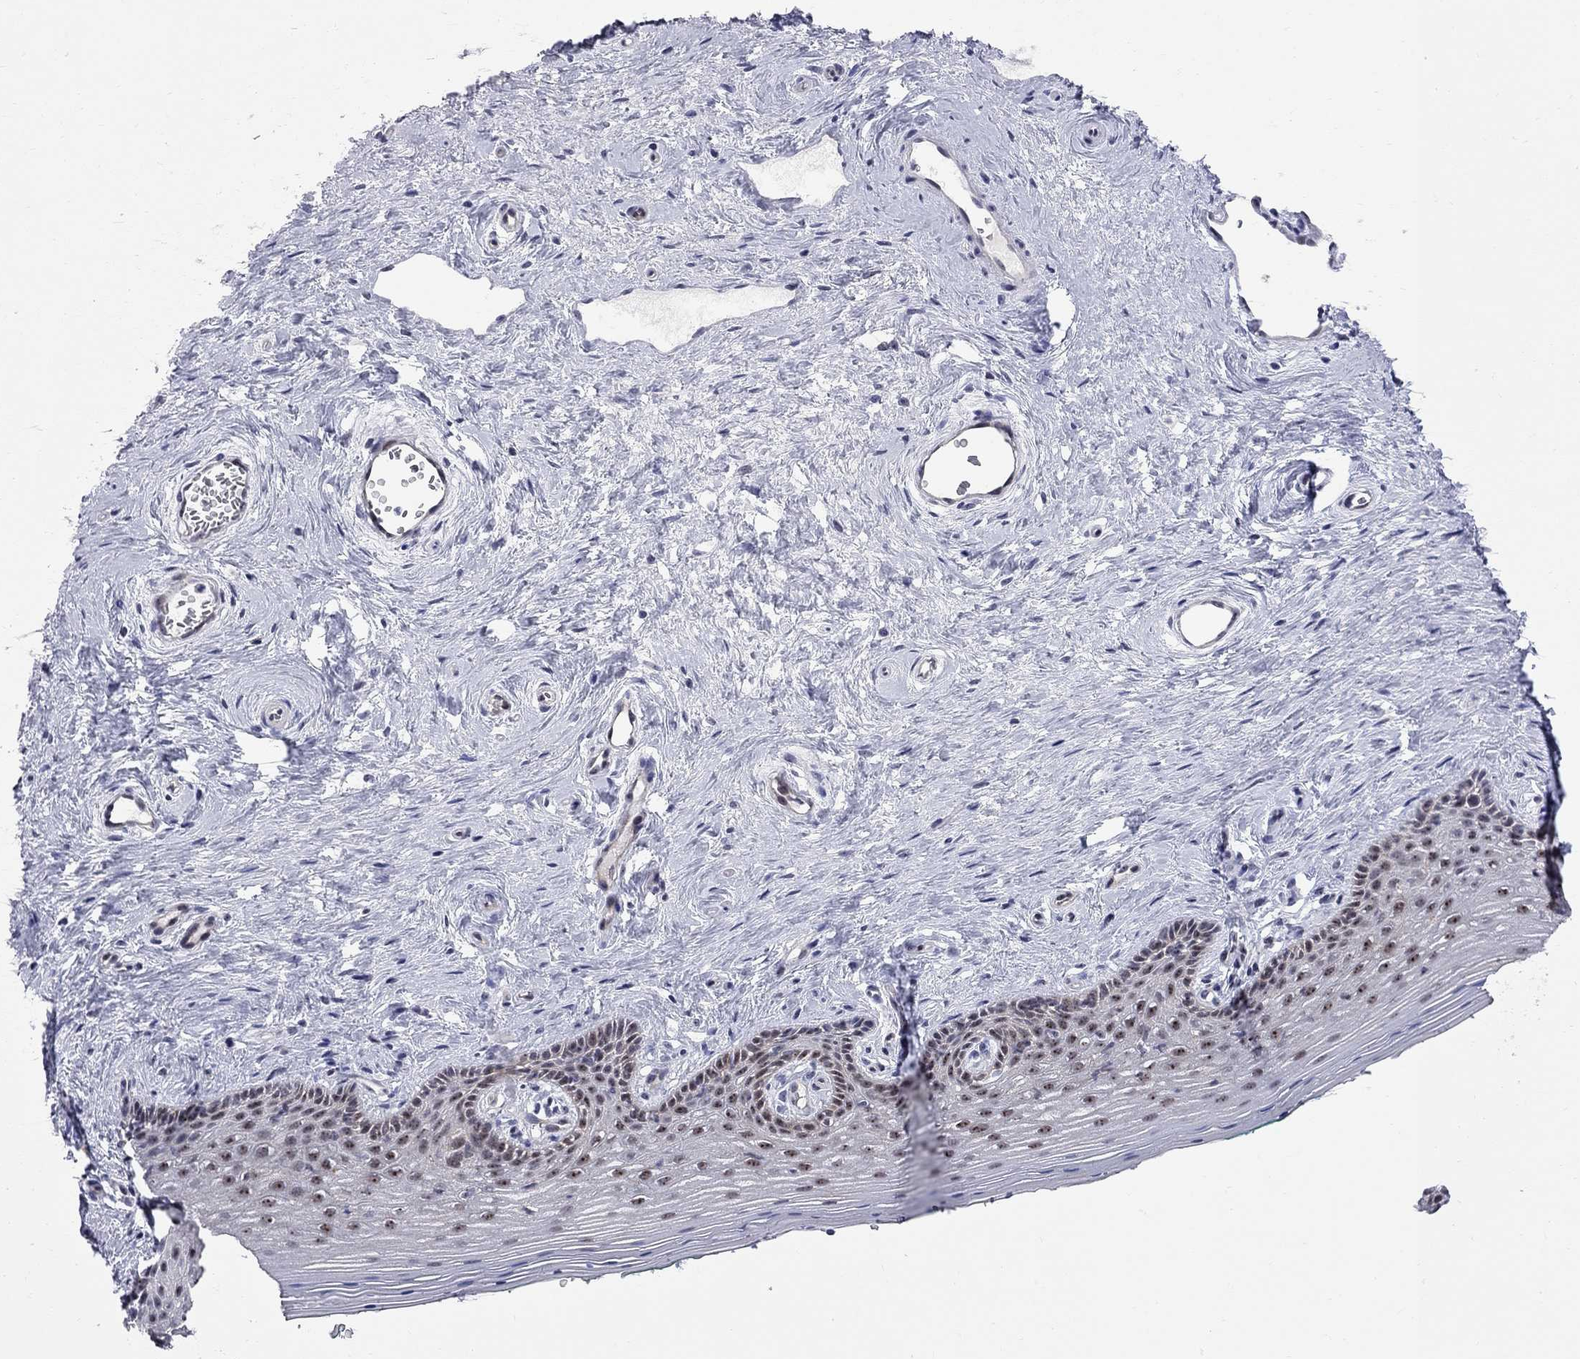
{"staining": {"intensity": "weak", "quantity": "25%-75%", "location": "nuclear"}, "tissue": "vagina", "cell_type": "Squamous epithelial cells", "image_type": "normal", "snomed": [{"axis": "morphology", "description": "Normal tissue, NOS"}, {"axis": "topography", "description": "Vagina"}], "caption": "Immunohistochemical staining of normal vagina exhibits 25%-75% levels of weak nuclear protein staining in approximately 25%-75% of squamous epithelial cells. Ihc stains the protein of interest in brown and the nuclei are stained blue.", "gene": "DHX33", "patient": {"sex": "female", "age": 45}}